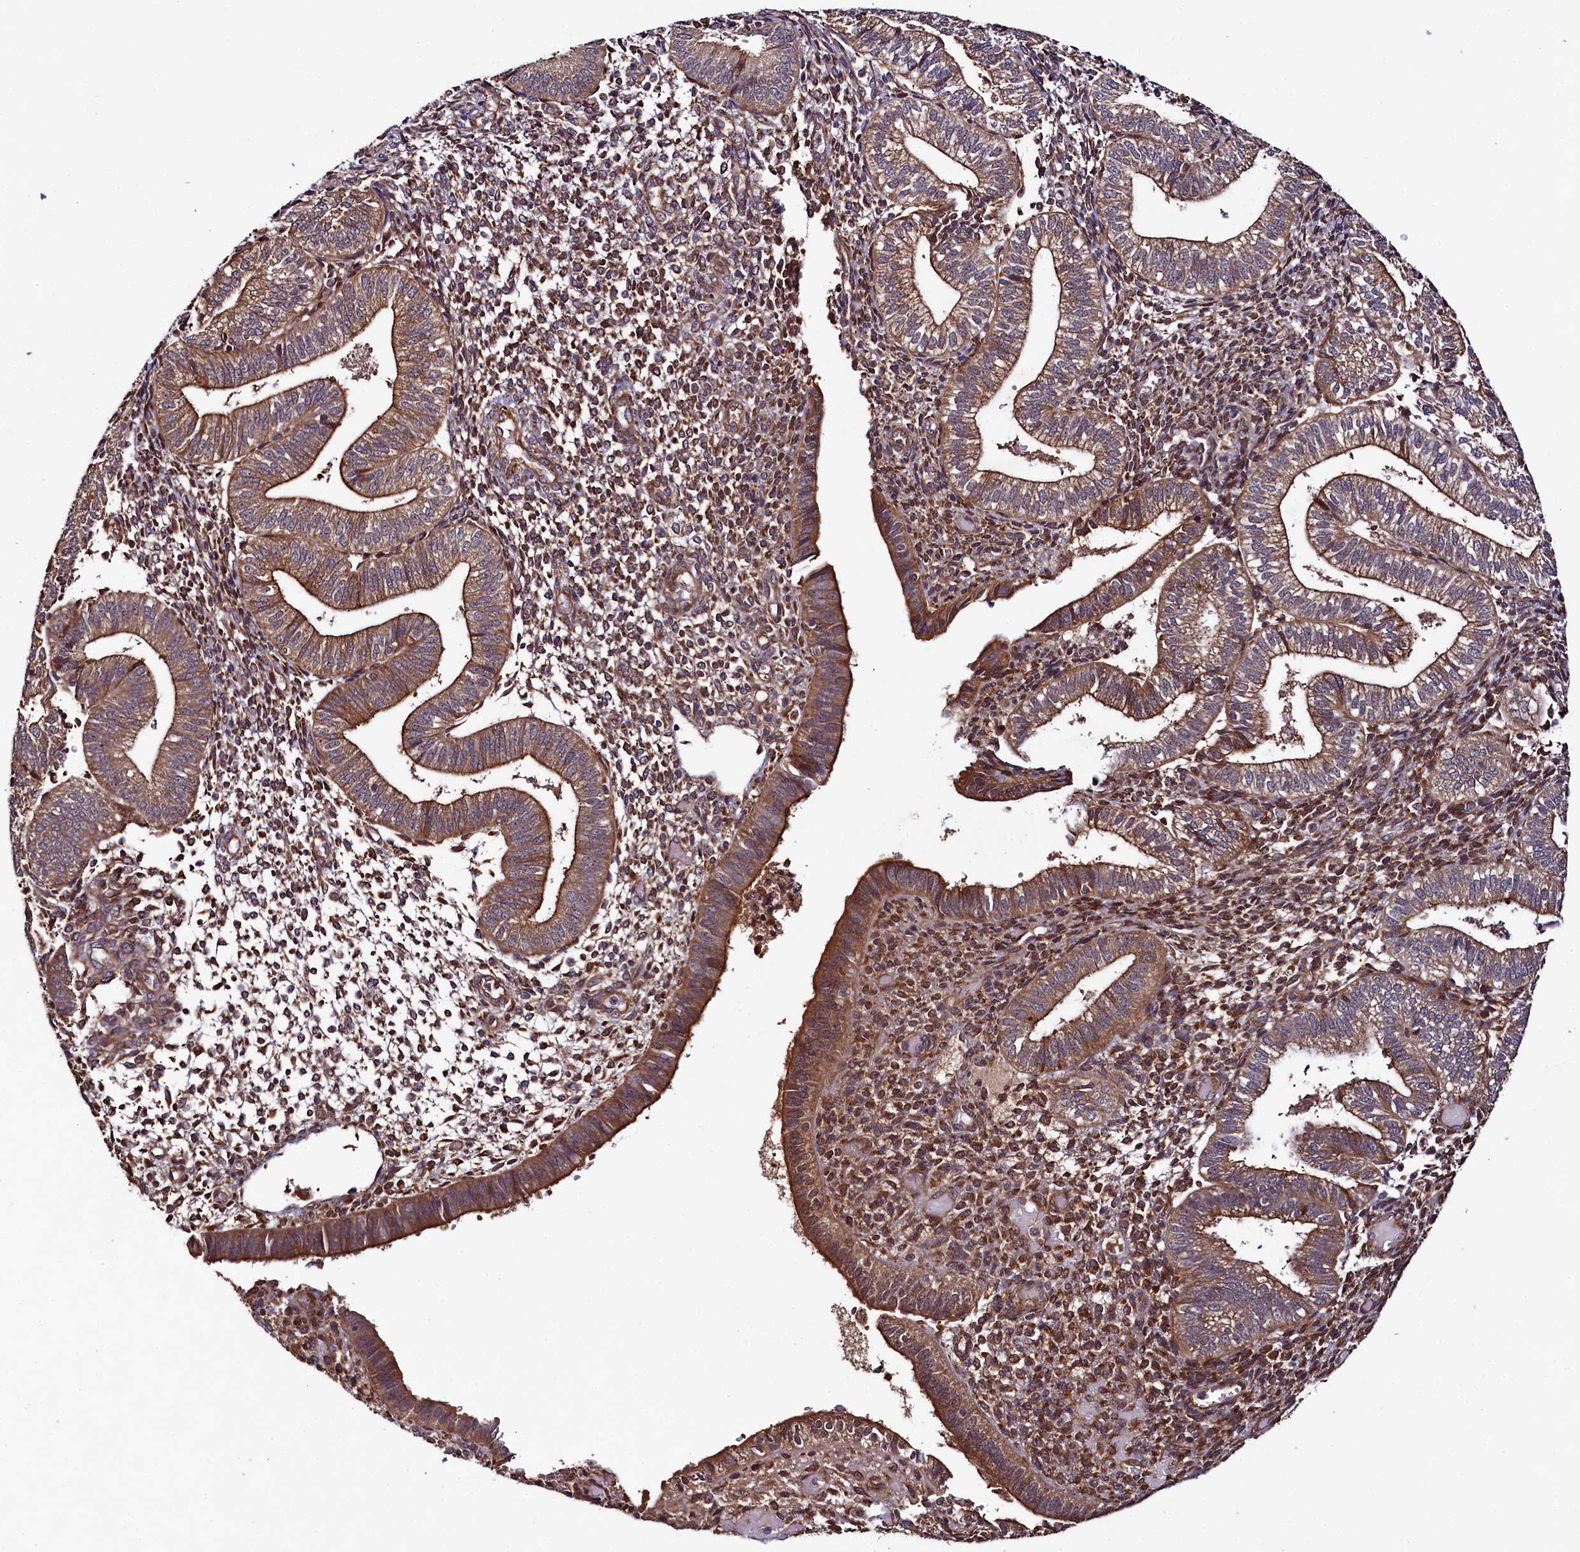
{"staining": {"intensity": "moderate", "quantity": "25%-75%", "location": "cytoplasmic/membranous"}, "tissue": "endometrium", "cell_type": "Cells in endometrial stroma", "image_type": "normal", "snomed": [{"axis": "morphology", "description": "Normal tissue, NOS"}, {"axis": "topography", "description": "Endometrium"}], "caption": "Immunohistochemistry (IHC) (DAB) staining of unremarkable human endometrium displays moderate cytoplasmic/membranous protein expression in approximately 25%-75% of cells in endometrial stroma. (DAB IHC with brightfield microscopy, high magnification).", "gene": "CCDC102A", "patient": {"sex": "female", "age": 34}}